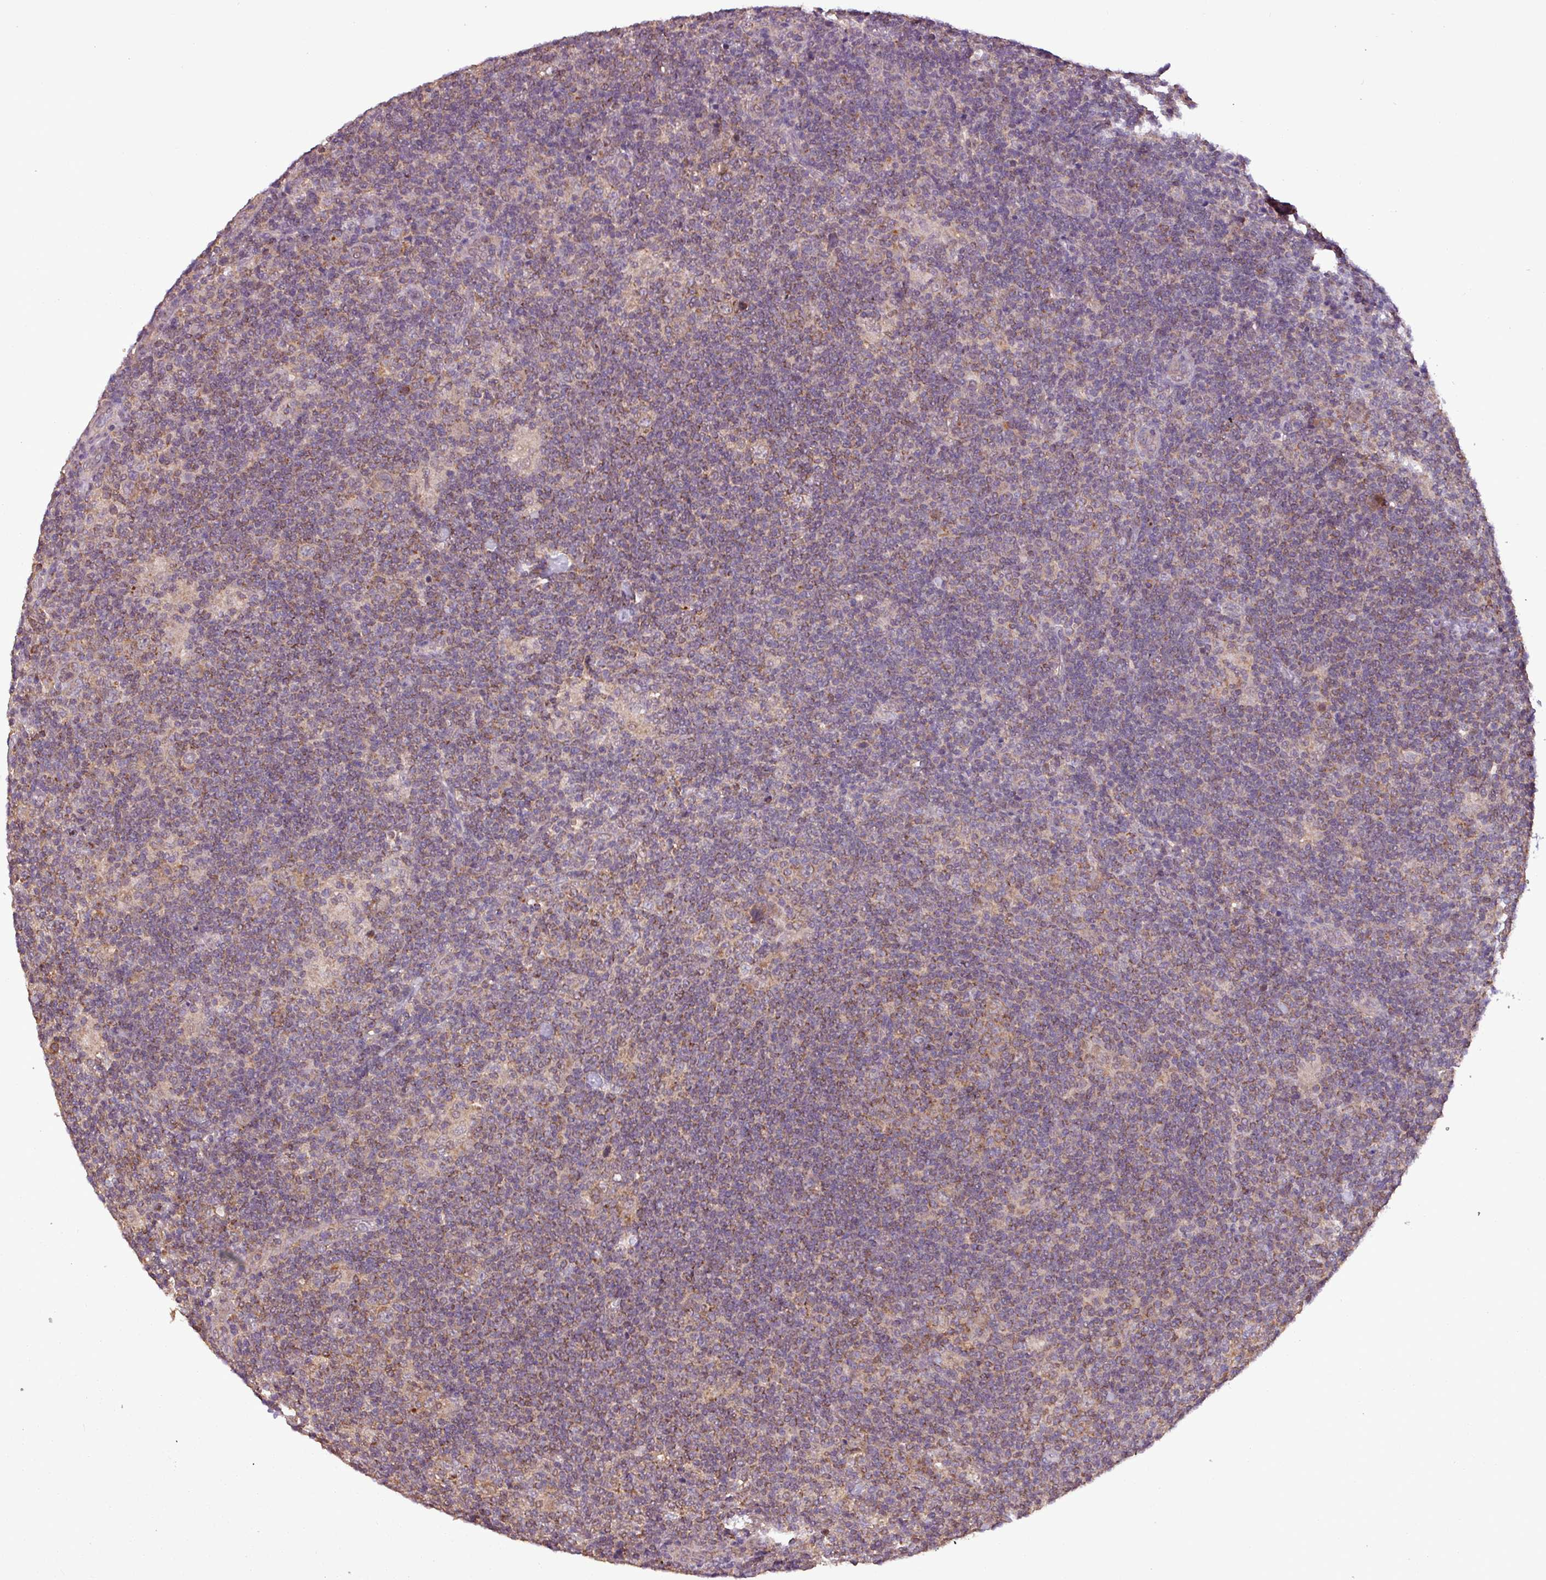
{"staining": {"intensity": "moderate", "quantity": "25%-75%", "location": "cytoplasmic/membranous"}, "tissue": "lymphoma", "cell_type": "Tumor cells", "image_type": "cancer", "snomed": [{"axis": "morphology", "description": "Hodgkin's disease, NOS"}, {"axis": "topography", "description": "Lymph node"}], "caption": "DAB (3,3'-diaminobenzidine) immunohistochemical staining of lymphoma displays moderate cytoplasmic/membranous protein positivity in about 25%-75% of tumor cells. Using DAB (3,3'-diaminobenzidine) (brown) and hematoxylin (blue) stains, captured at high magnification using brightfield microscopy.", "gene": "MCTP2", "patient": {"sex": "female", "age": 57}}